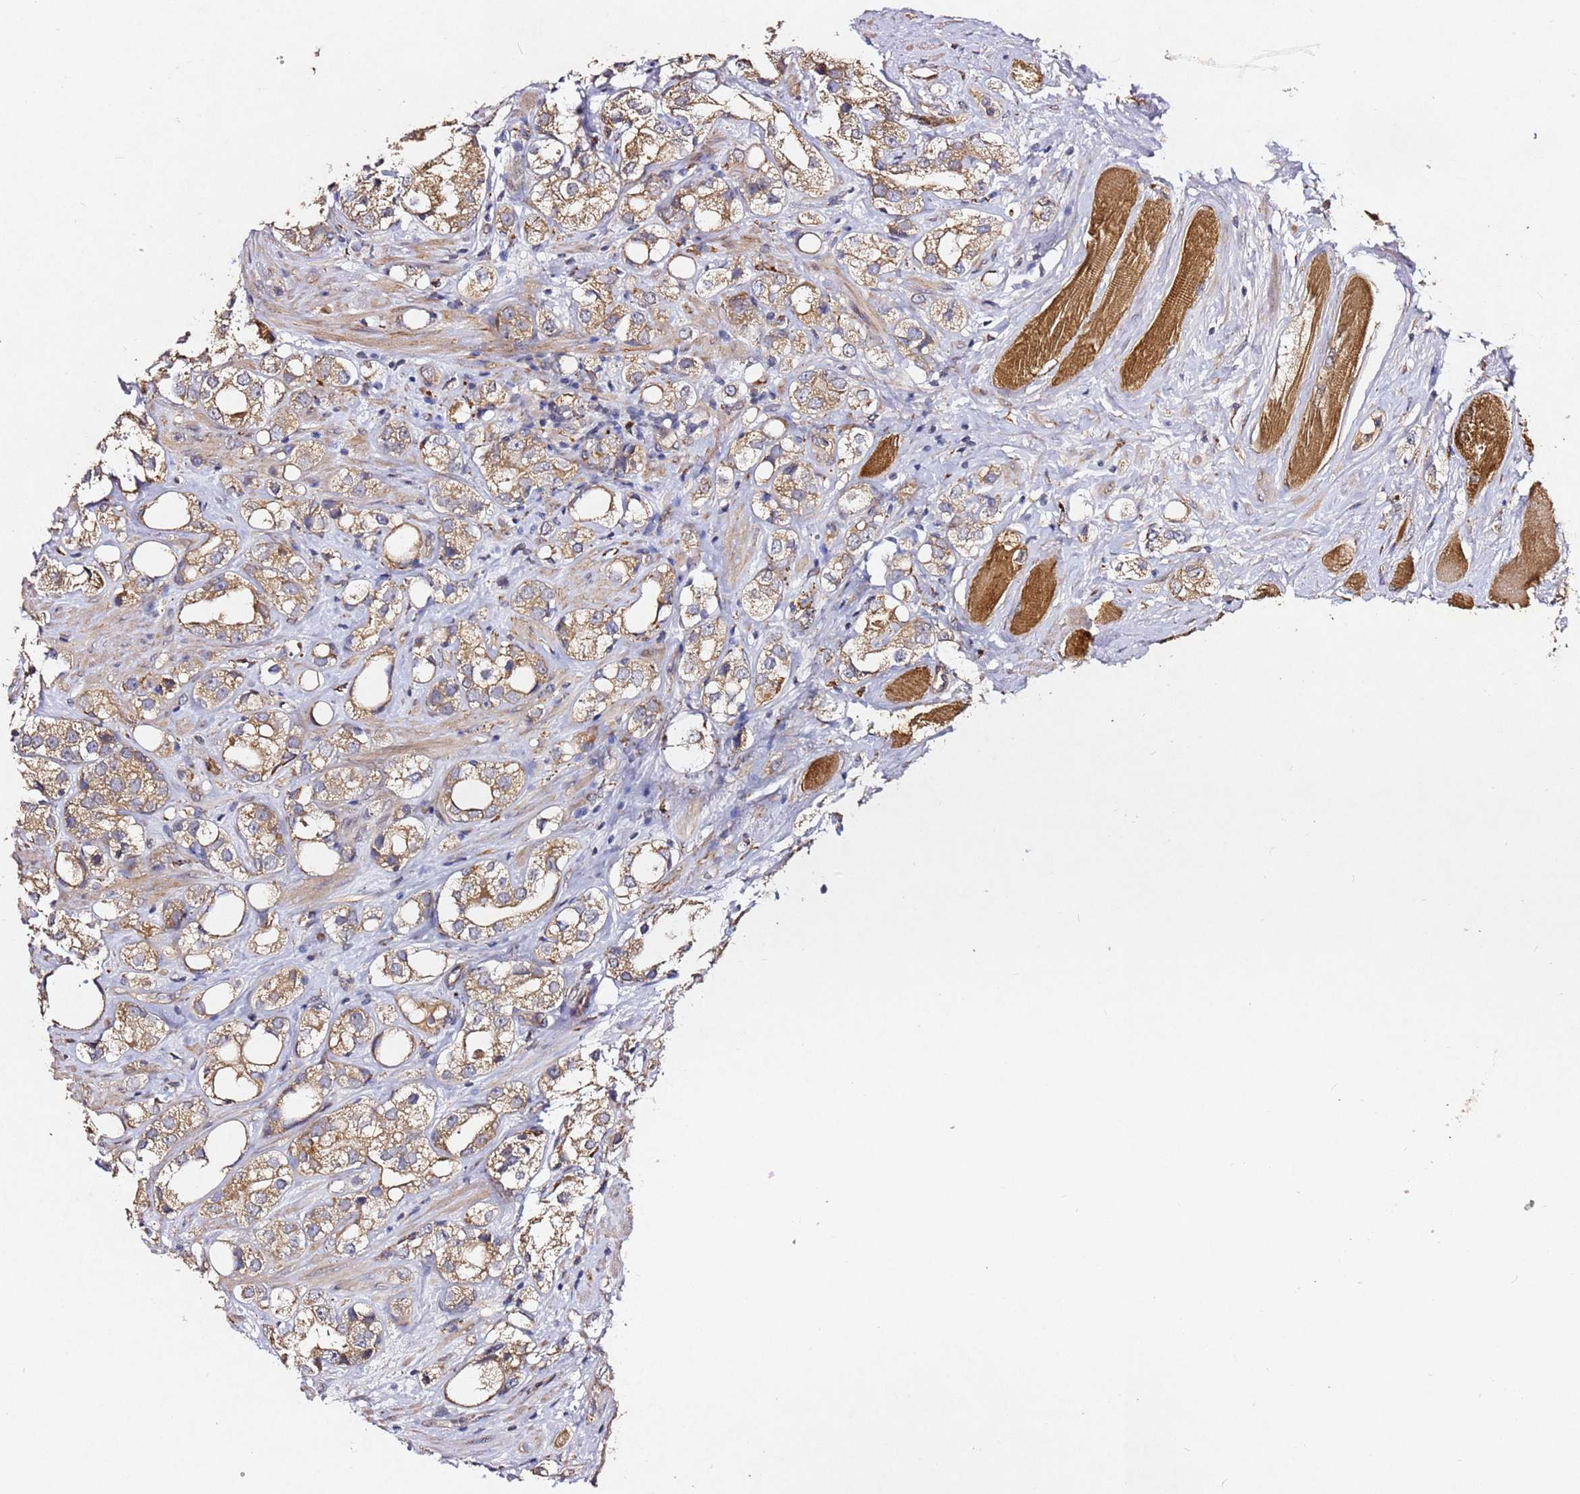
{"staining": {"intensity": "weak", "quantity": ">75%", "location": "cytoplasmic/membranous"}, "tissue": "prostate cancer", "cell_type": "Tumor cells", "image_type": "cancer", "snomed": [{"axis": "morphology", "description": "Adenocarcinoma, NOS"}, {"axis": "topography", "description": "Prostate"}], "caption": "DAB immunohistochemical staining of human adenocarcinoma (prostate) demonstrates weak cytoplasmic/membranous protein expression in approximately >75% of tumor cells. Nuclei are stained in blue.", "gene": "ALG11", "patient": {"sex": "male", "age": 79}}